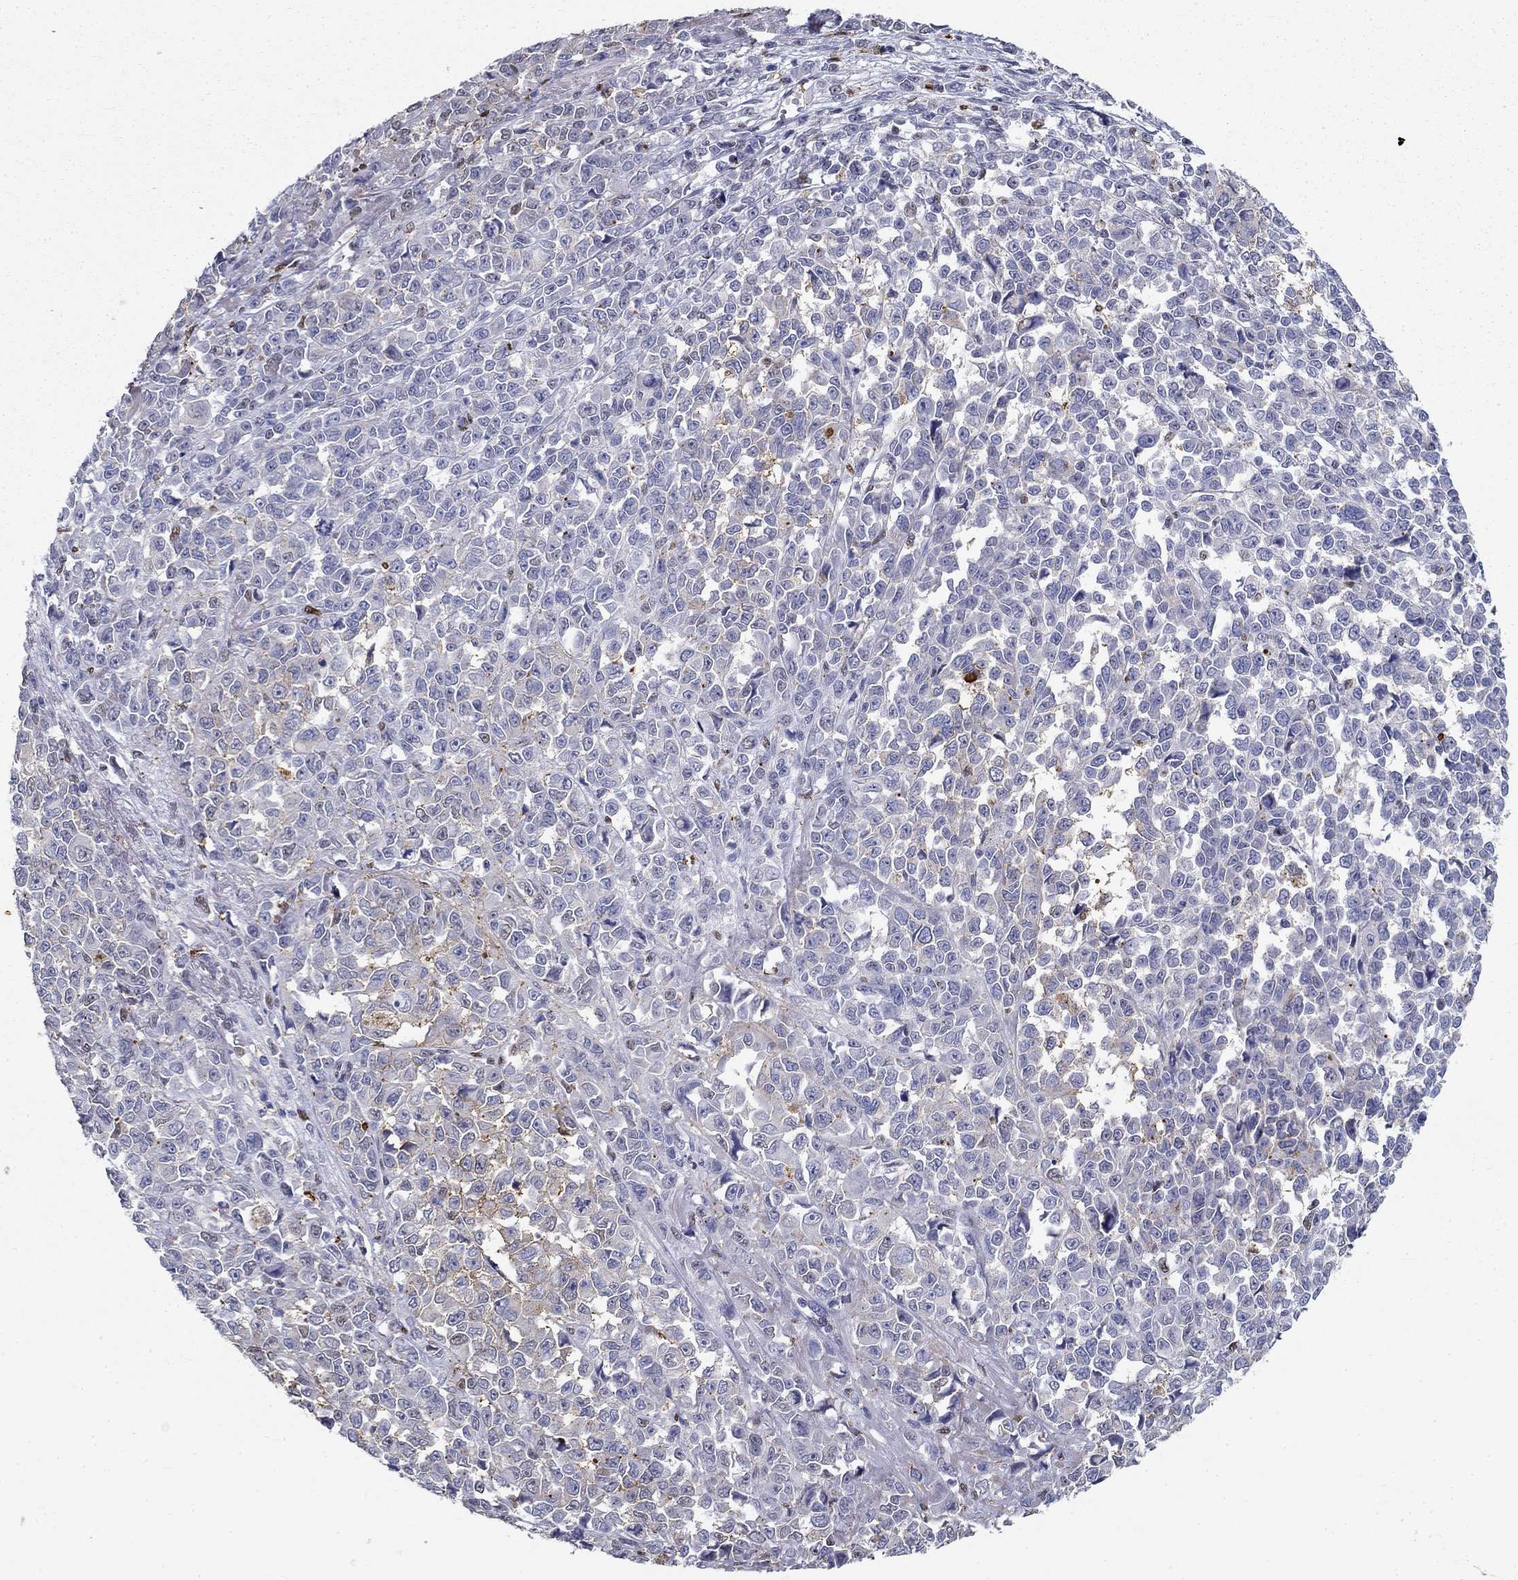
{"staining": {"intensity": "moderate", "quantity": "<25%", "location": "nuclear"}, "tissue": "melanoma", "cell_type": "Tumor cells", "image_type": "cancer", "snomed": [{"axis": "morphology", "description": "Malignant melanoma, NOS"}, {"axis": "topography", "description": "Skin"}], "caption": "Malignant melanoma stained with a brown dye displays moderate nuclear positive expression in about <25% of tumor cells.", "gene": "IGSF8", "patient": {"sex": "female", "age": 95}}